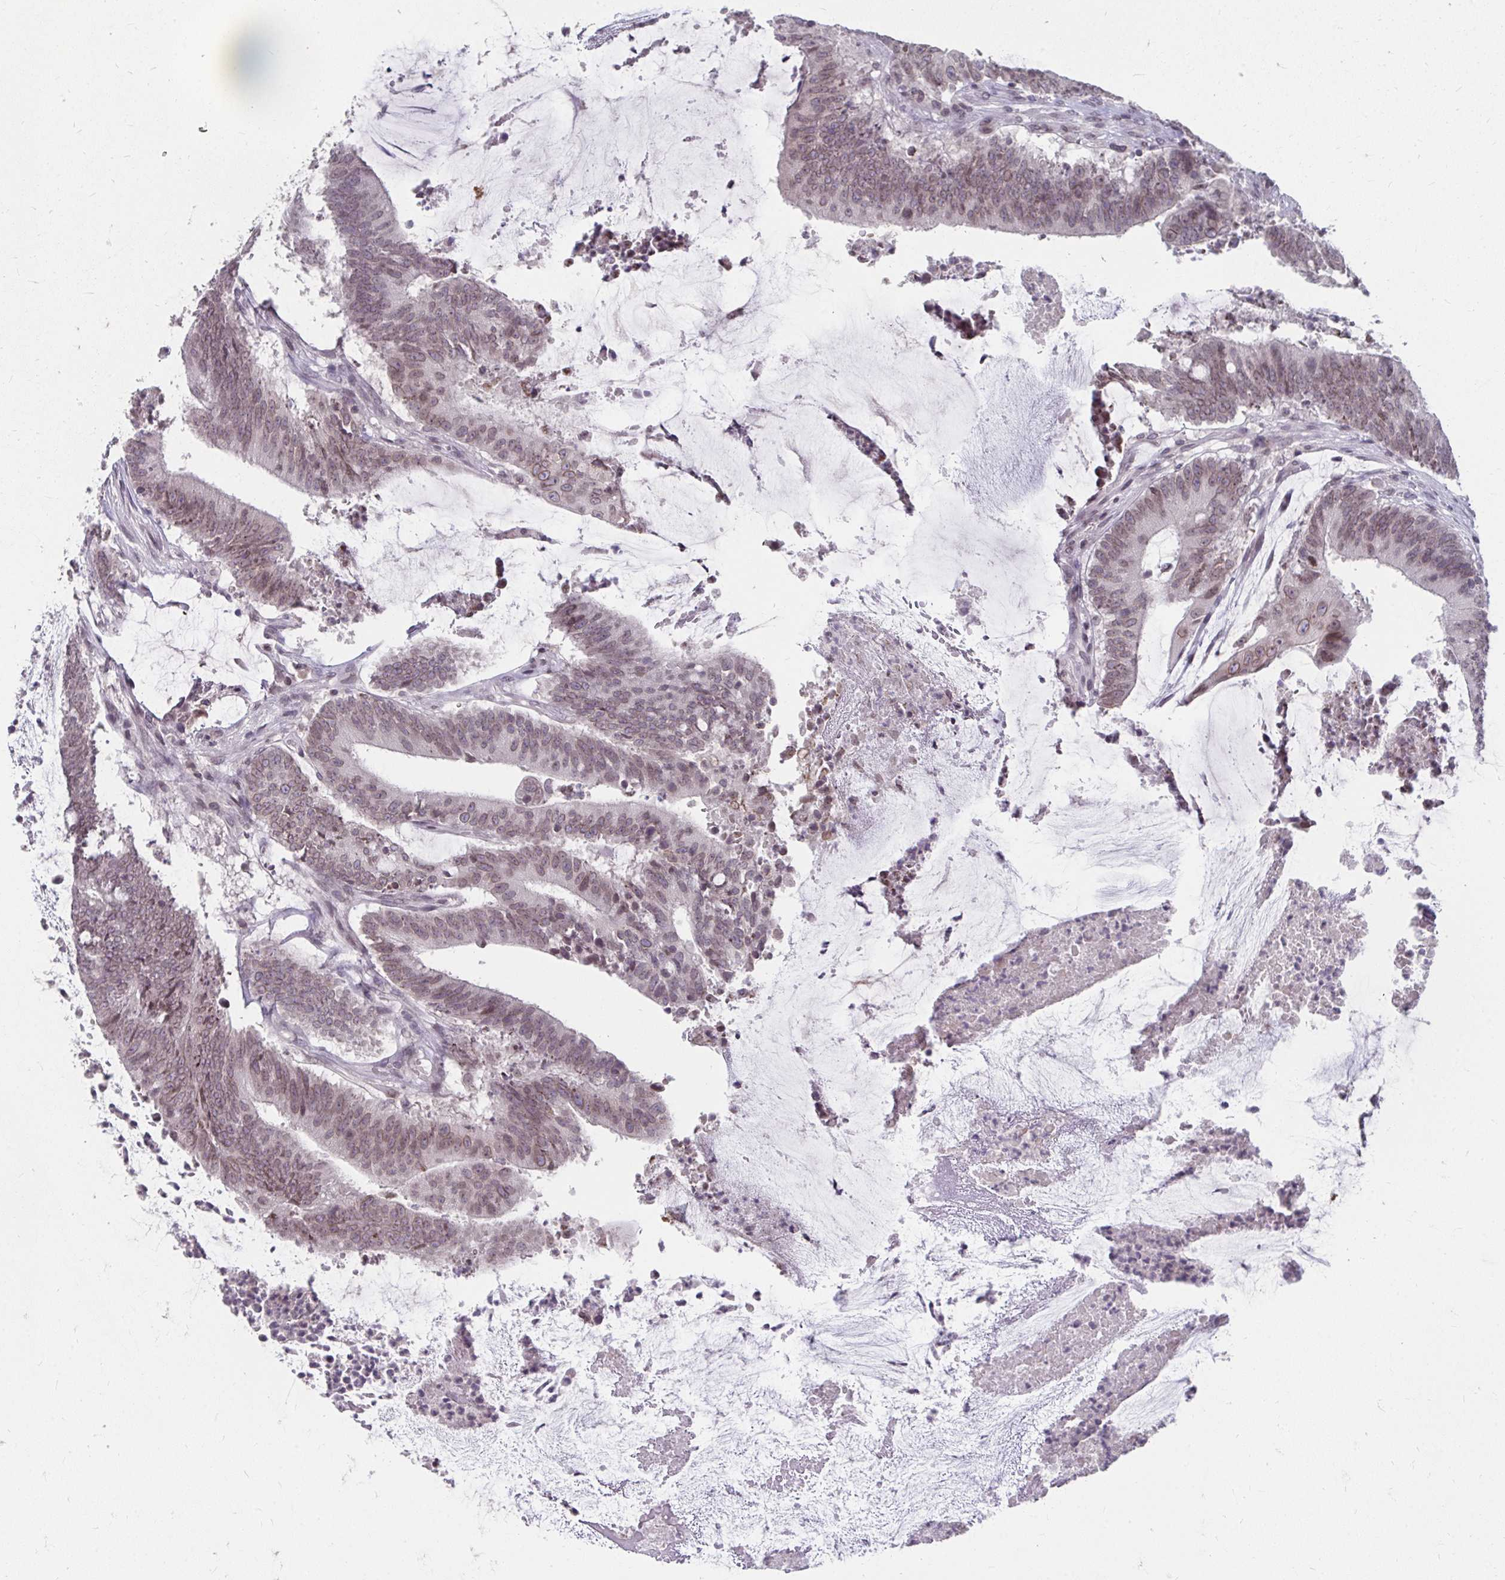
{"staining": {"intensity": "moderate", "quantity": ">75%", "location": "nuclear"}, "tissue": "colorectal cancer", "cell_type": "Tumor cells", "image_type": "cancer", "snomed": [{"axis": "morphology", "description": "Adenocarcinoma, NOS"}, {"axis": "topography", "description": "Colon"}], "caption": "Human colorectal adenocarcinoma stained with a brown dye reveals moderate nuclear positive staining in approximately >75% of tumor cells.", "gene": "NUP133", "patient": {"sex": "female", "age": 43}}